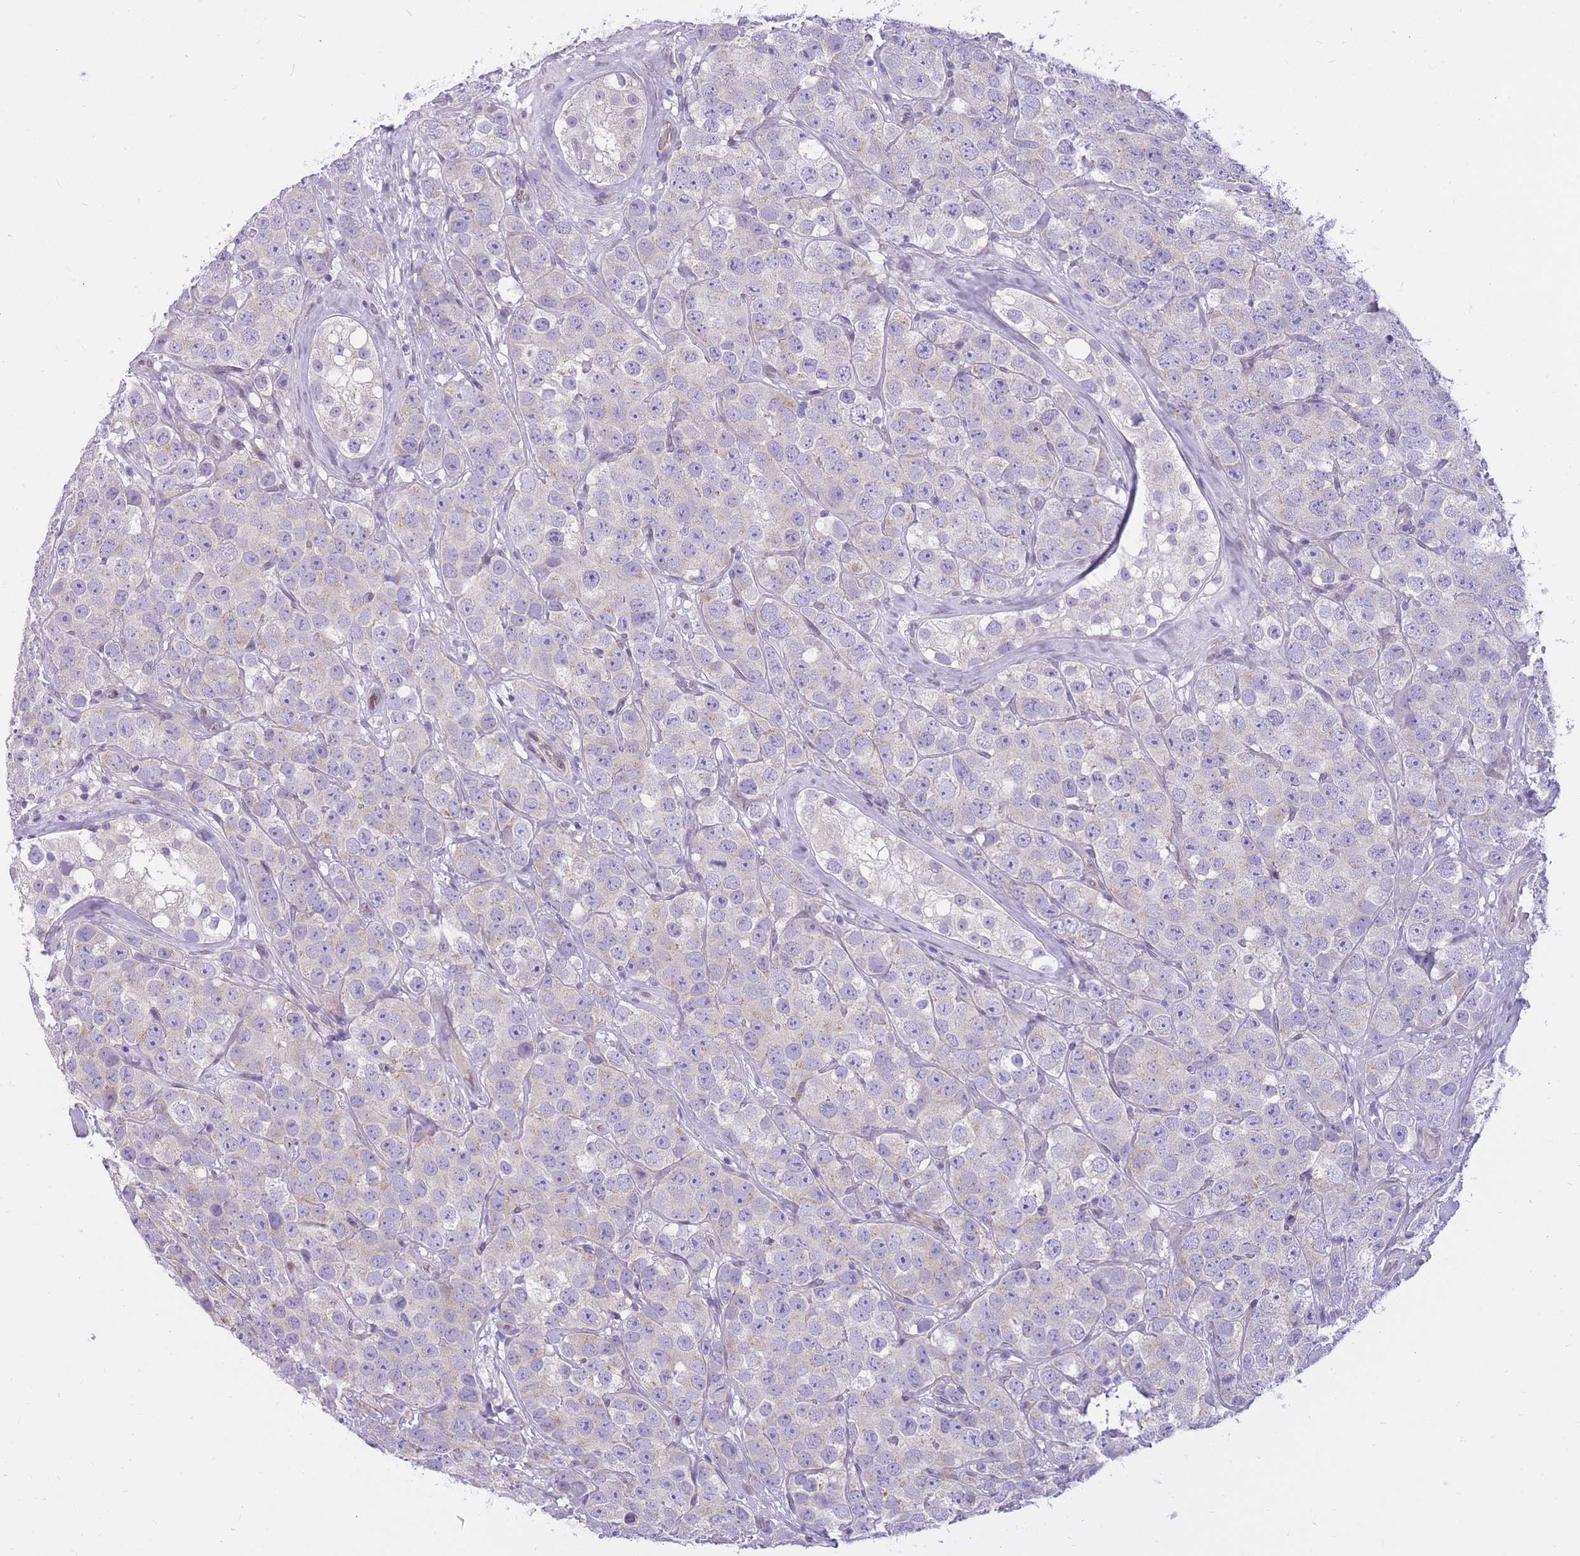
{"staining": {"intensity": "negative", "quantity": "none", "location": "none"}, "tissue": "testis cancer", "cell_type": "Tumor cells", "image_type": "cancer", "snomed": [{"axis": "morphology", "description": "Seminoma, NOS"}, {"axis": "topography", "description": "Testis"}], "caption": "Testis cancer stained for a protein using immunohistochemistry (IHC) displays no expression tumor cells.", "gene": "HOOK2", "patient": {"sex": "male", "age": 28}}